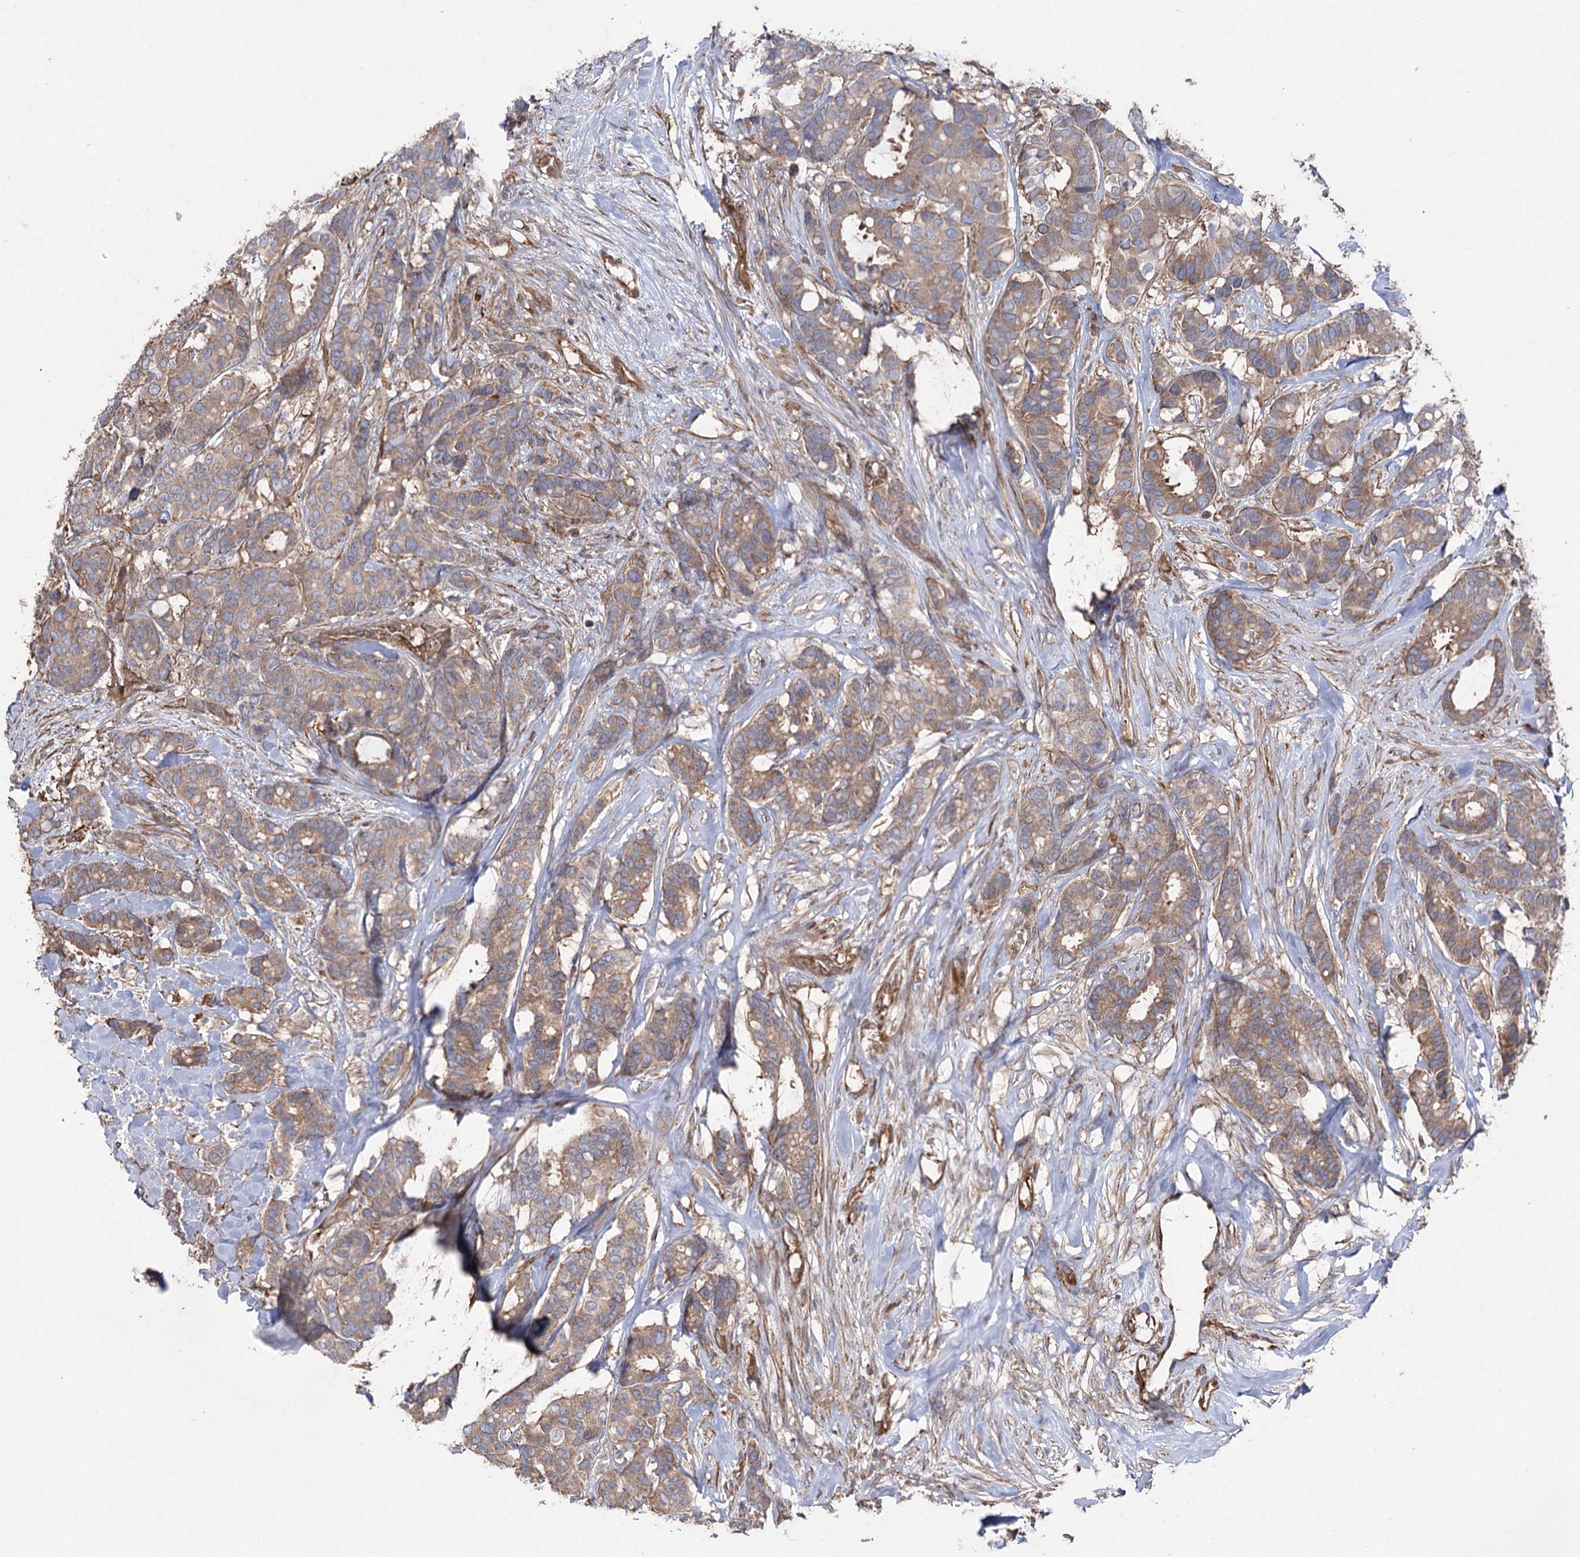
{"staining": {"intensity": "moderate", "quantity": ">75%", "location": "cytoplasmic/membranous"}, "tissue": "breast cancer", "cell_type": "Tumor cells", "image_type": "cancer", "snomed": [{"axis": "morphology", "description": "Duct carcinoma"}, {"axis": "topography", "description": "Breast"}], "caption": "A high-resolution histopathology image shows immunohistochemistry staining of invasive ductal carcinoma (breast), which exhibits moderate cytoplasmic/membranous expression in about >75% of tumor cells.", "gene": "LARS2", "patient": {"sex": "female", "age": 87}}